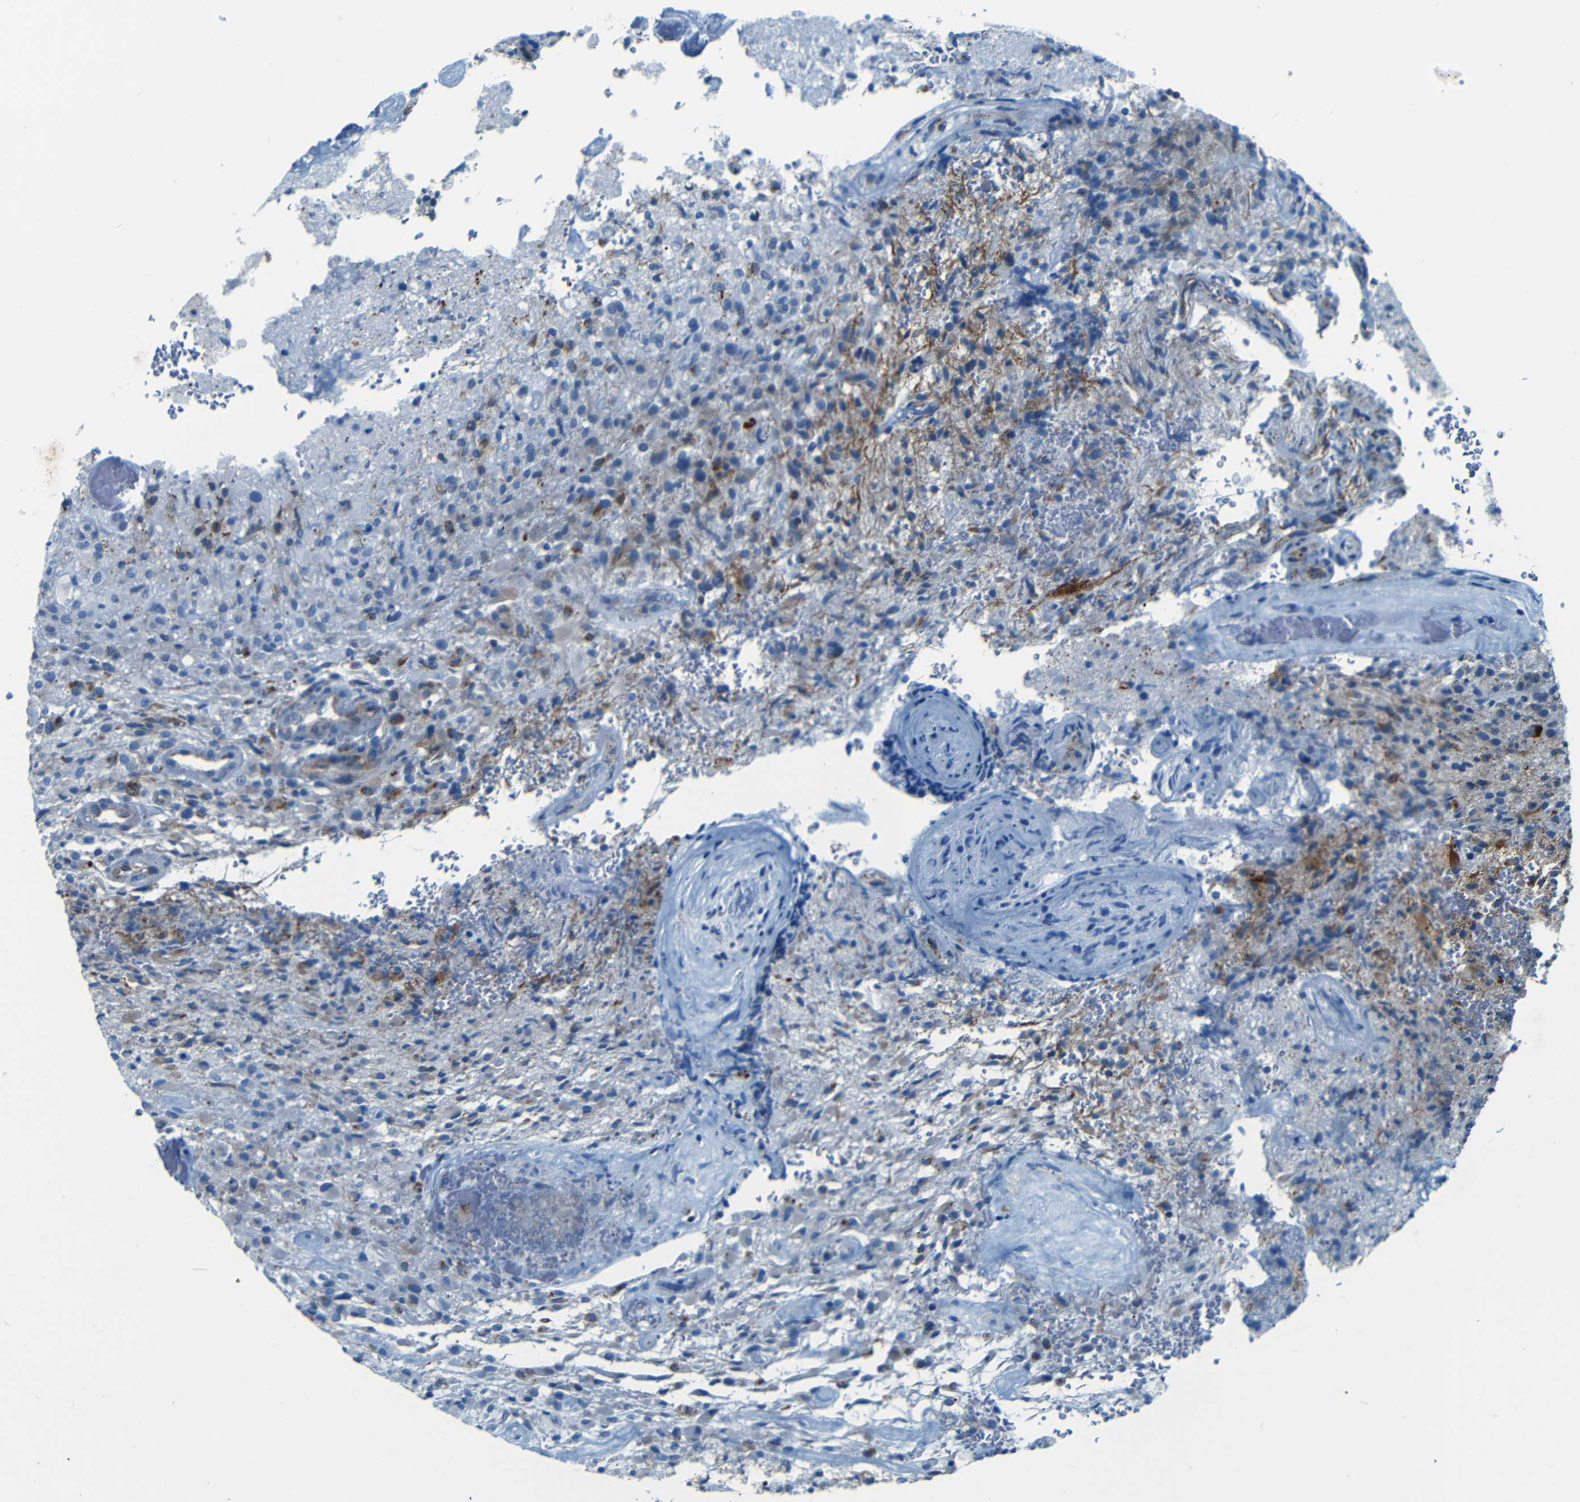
{"staining": {"intensity": "moderate", "quantity": "25%-75%", "location": "cytoplasmic/membranous"}, "tissue": "glioma", "cell_type": "Tumor cells", "image_type": "cancer", "snomed": [{"axis": "morphology", "description": "Glioma, malignant, High grade"}, {"axis": "topography", "description": "Brain"}], "caption": "A brown stain shows moderate cytoplasmic/membranous expression of a protein in human malignant glioma (high-grade) tumor cells.", "gene": "WSCD2", "patient": {"sex": "male", "age": 71}}